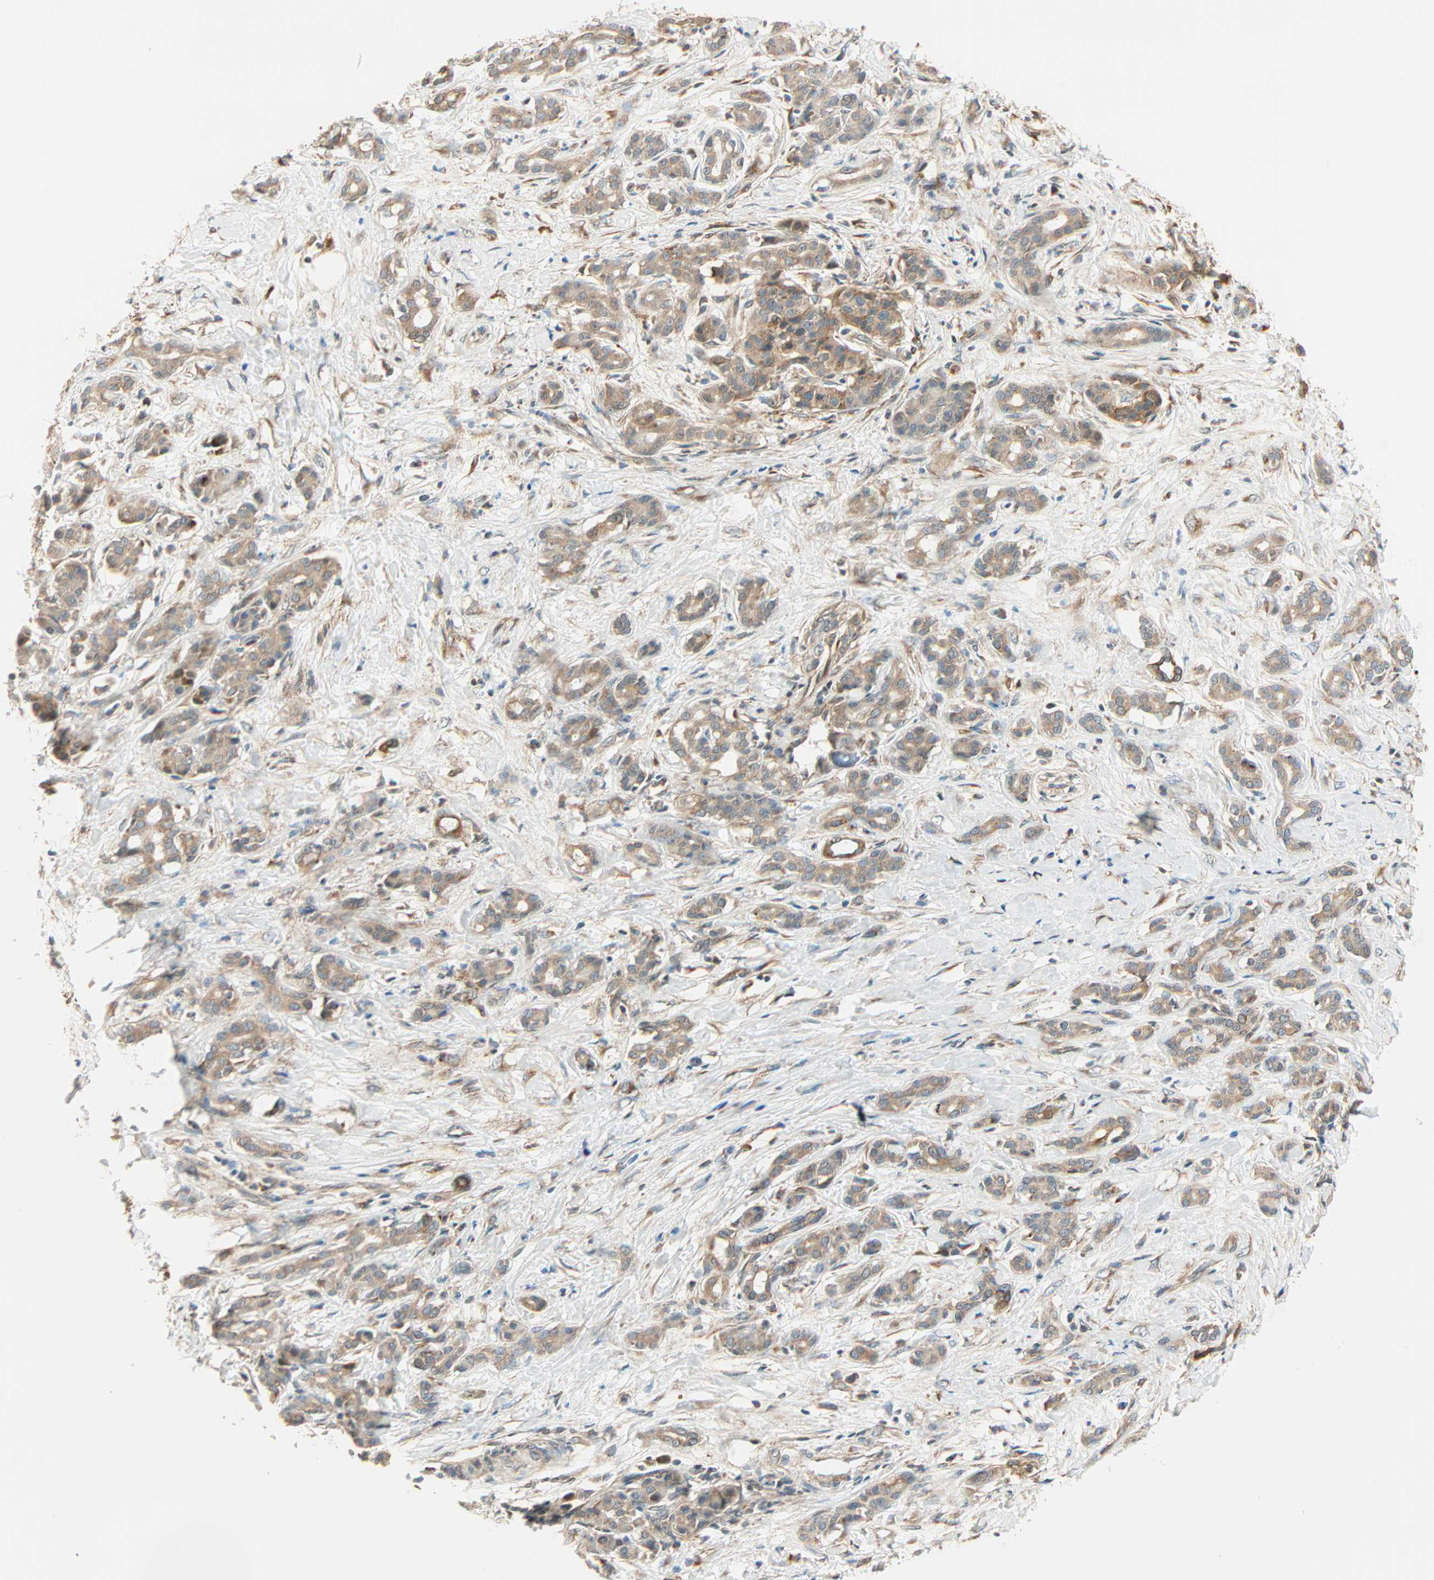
{"staining": {"intensity": "moderate", "quantity": ">75%", "location": "cytoplasmic/membranous"}, "tissue": "pancreatic cancer", "cell_type": "Tumor cells", "image_type": "cancer", "snomed": [{"axis": "morphology", "description": "Adenocarcinoma, NOS"}, {"axis": "topography", "description": "Pancreas"}], "caption": "A micrograph showing moderate cytoplasmic/membranous staining in approximately >75% of tumor cells in pancreatic cancer (adenocarcinoma), as visualized by brown immunohistochemical staining.", "gene": "PNPLA6", "patient": {"sex": "male", "age": 41}}